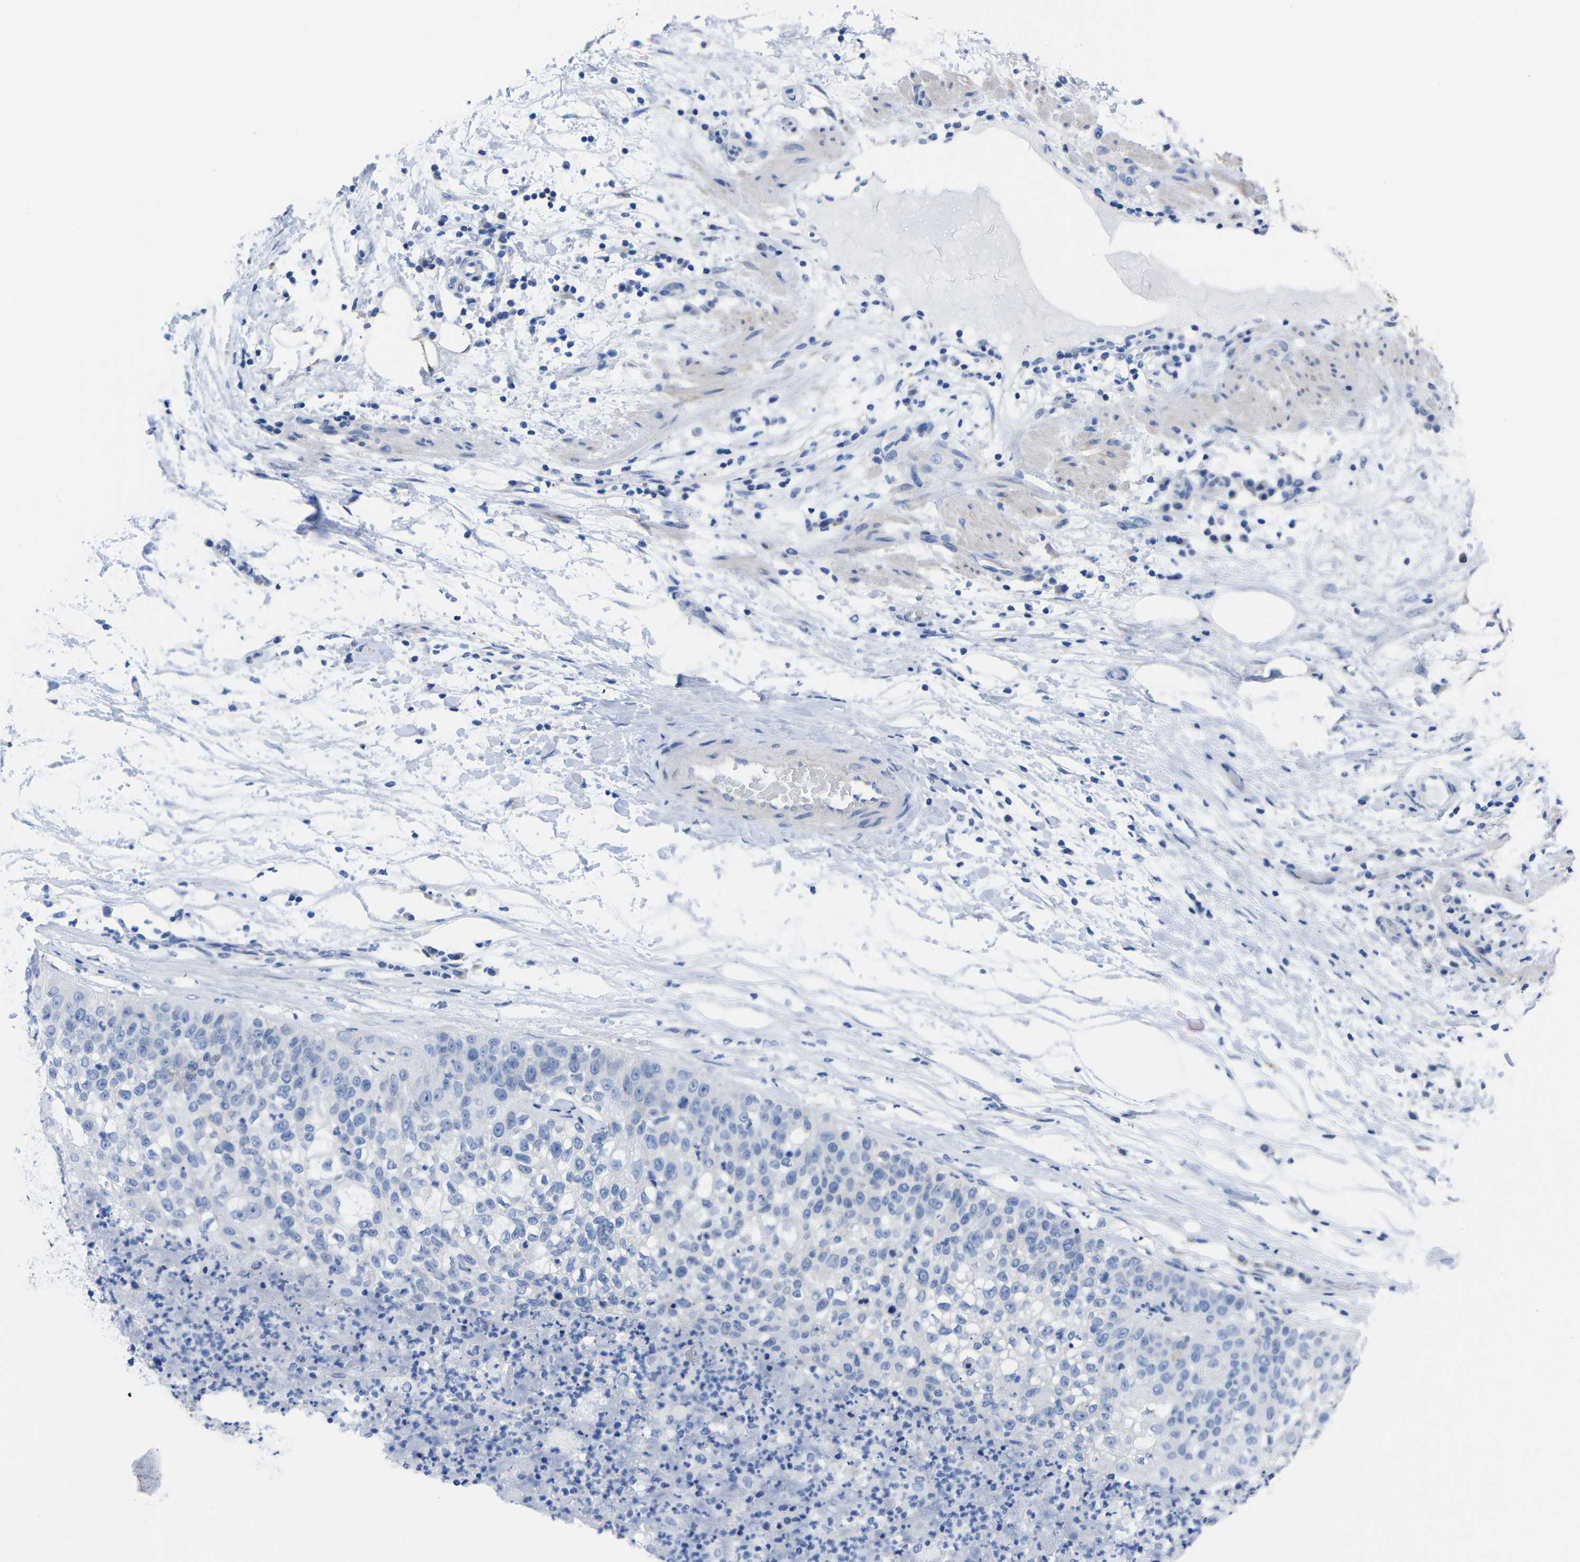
{"staining": {"intensity": "negative", "quantity": "none", "location": "none"}, "tissue": "lung cancer", "cell_type": "Tumor cells", "image_type": "cancer", "snomed": [{"axis": "morphology", "description": "Inflammation, NOS"}, {"axis": "morphology", "description": "Squamous cell carcinoma, NOS"}, {"axis": "topography", "description": "Lymph node"}, {"axis": "topography", "description": "Soft tissue"}, {"axis": "topography", "description": "Lung"}], "caption": "Immunohistochemistry micrograph of neoplastic tissue: lung cancer stained with DAB (3,3'-diaminobenzidine) exhibits no significant protein positivity in tumor cells. (DAB immunohistochemistry, high magnification).", "gene": "PEBP1", "patient": {"sex": "male", "age": 66}}